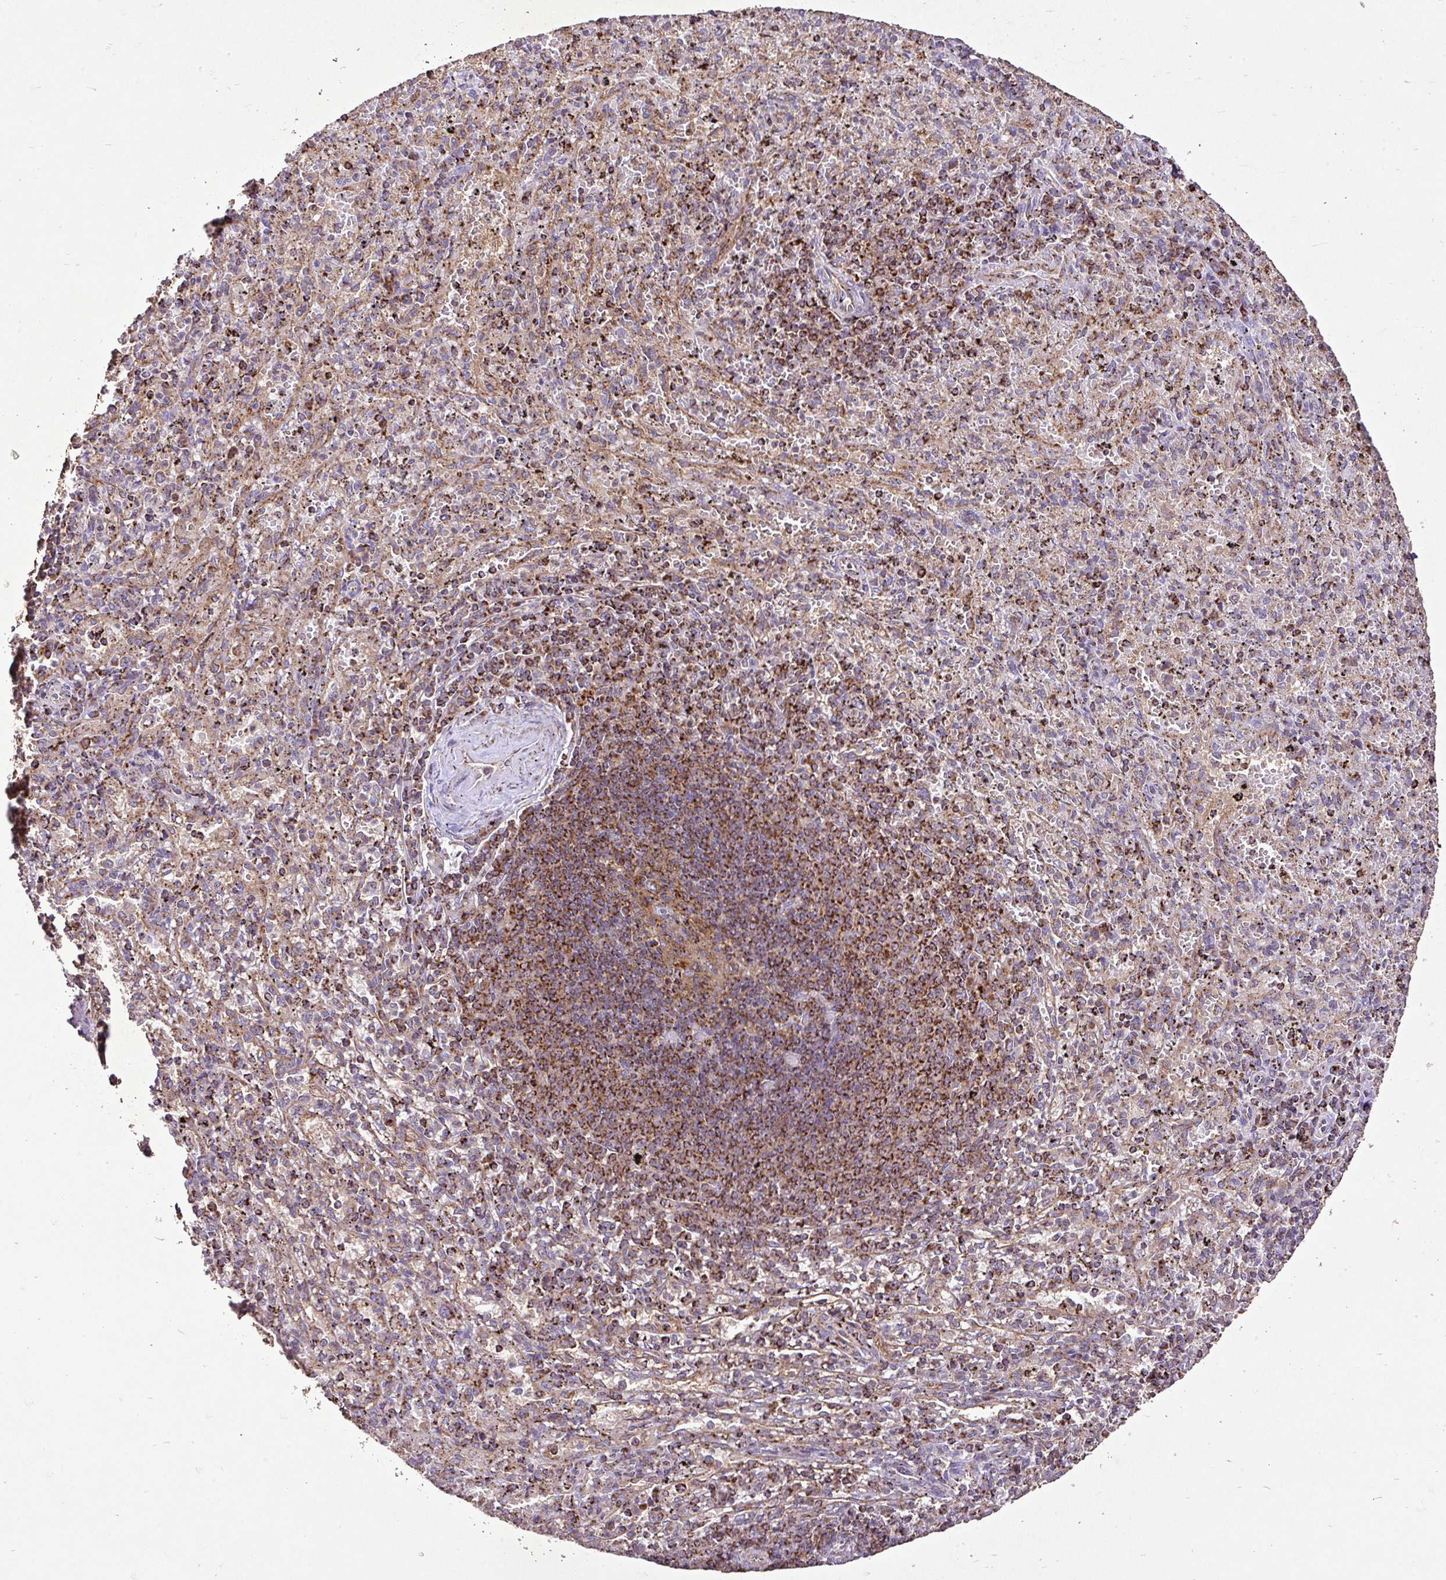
{"staining": {"intensity": "moderate", "quantity": "25%-75%", "location": "cytoplasmic/membranous"}, "tissue": "spleen", "cell_type": "Cells in red pulp", "image_type": "normal", "snomed": [{"axis": "morphology", "description": "Normal tissue, NOS"}, {"axis": "topography", "description": "Spleen"}], "caption": "Protein expression analysis of benign human spleen reveals moderate cytoplasmic/membranous positivity in approximately 25%-75% of cells in red pulp.", "gene": "AGK", "patient": {"sex": "male", "age": 57}}